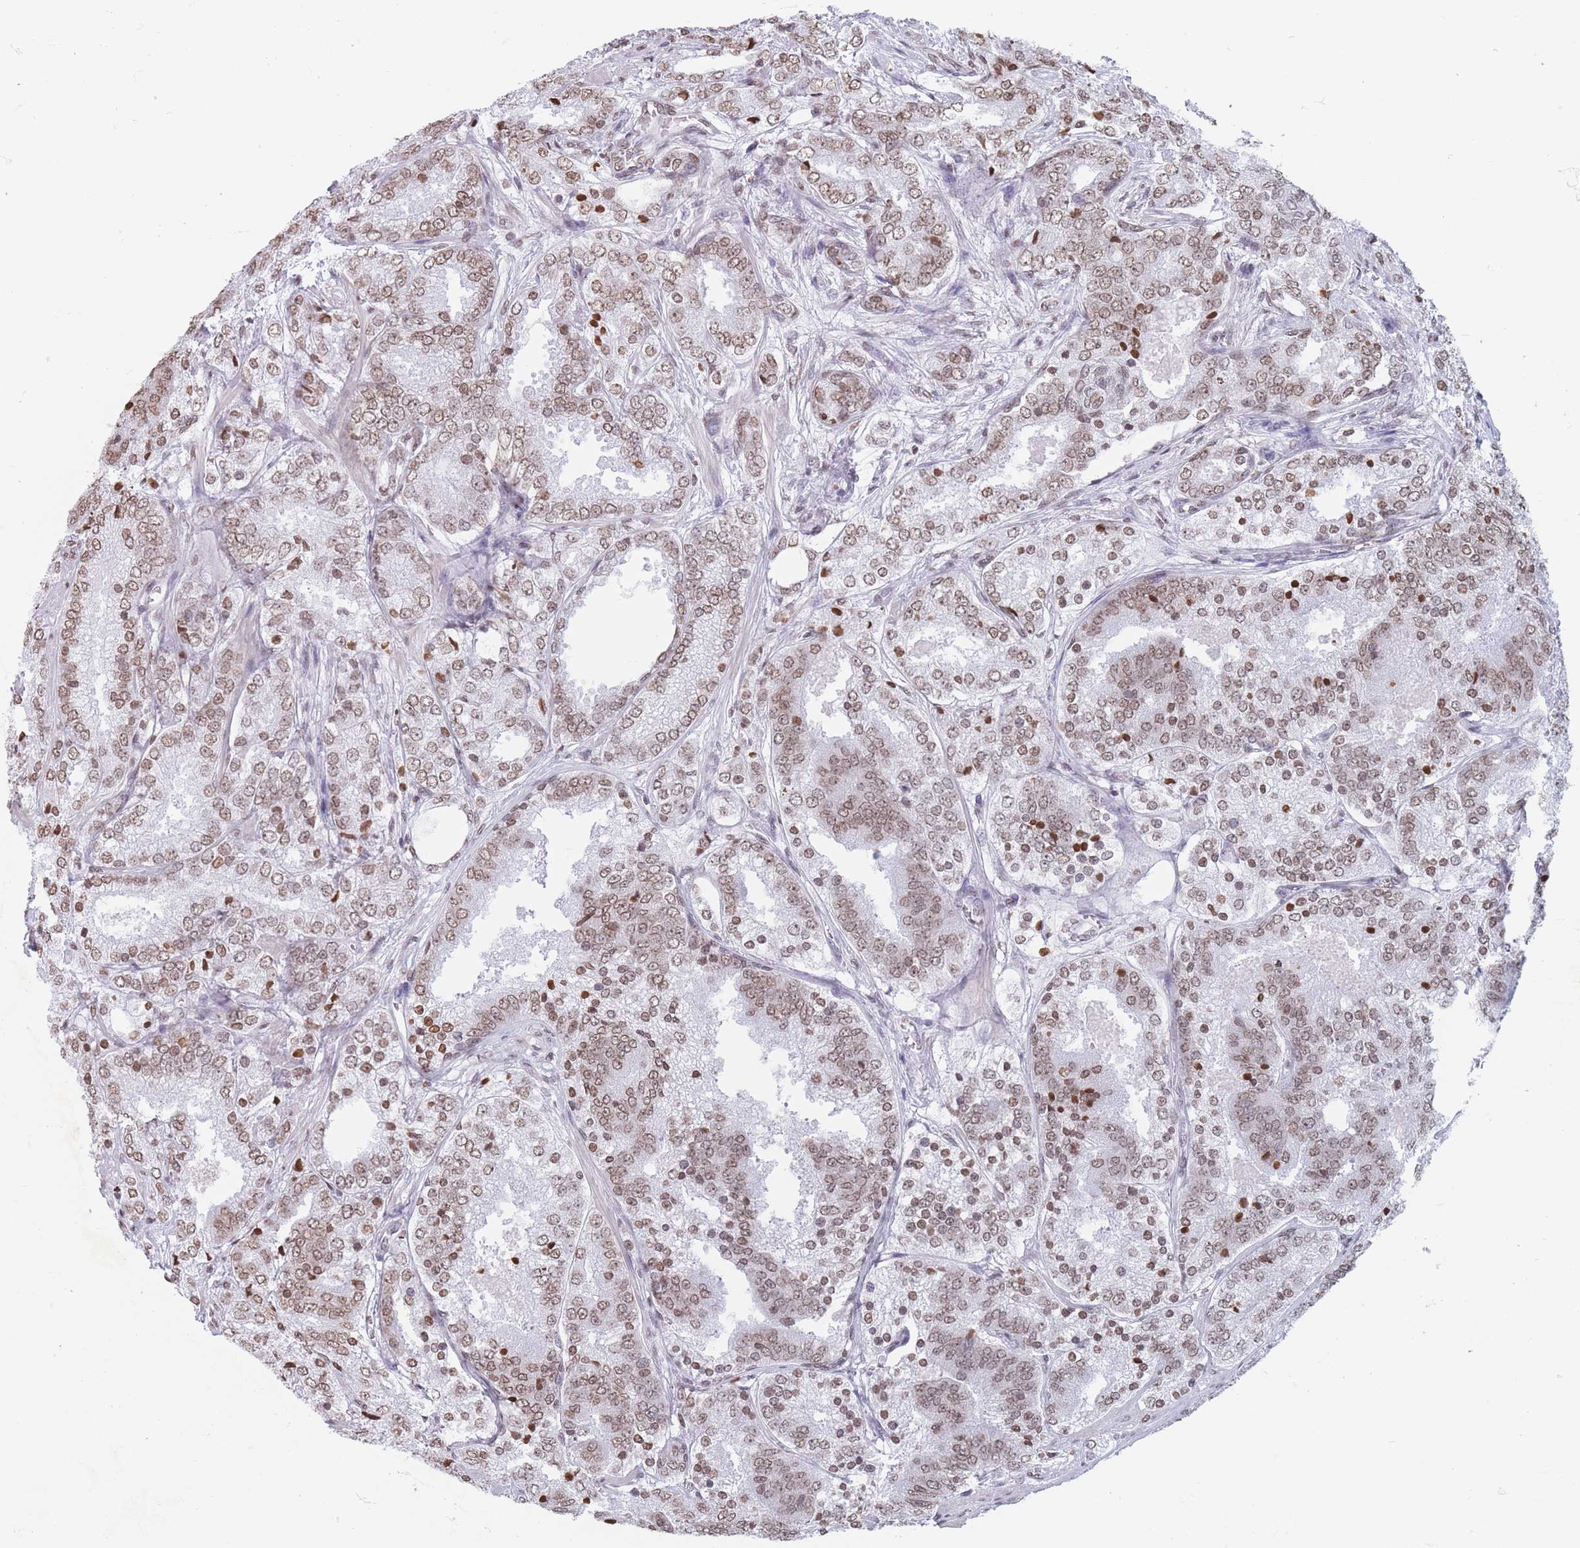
{"staining": {"intensity": "moderate", "quantity": ">75%", "location": "nuclear"}, "tissue": "prostate cancer", "cell_type": "Tumor cells", "image_type": "cancer", "snomed": [{"axis": "morphology", "description": "Adenocarcinoma, High grade"}, {"axis": "topography", "description": "Prostate"}], "caption": "Moderate nuclear protein staining is seen in about >75% of tumor cells in prostate cancer (adenocarcinoma (high-grade)).", "gene": "RYK", "patient": {"sex": "male", "age": 63}}